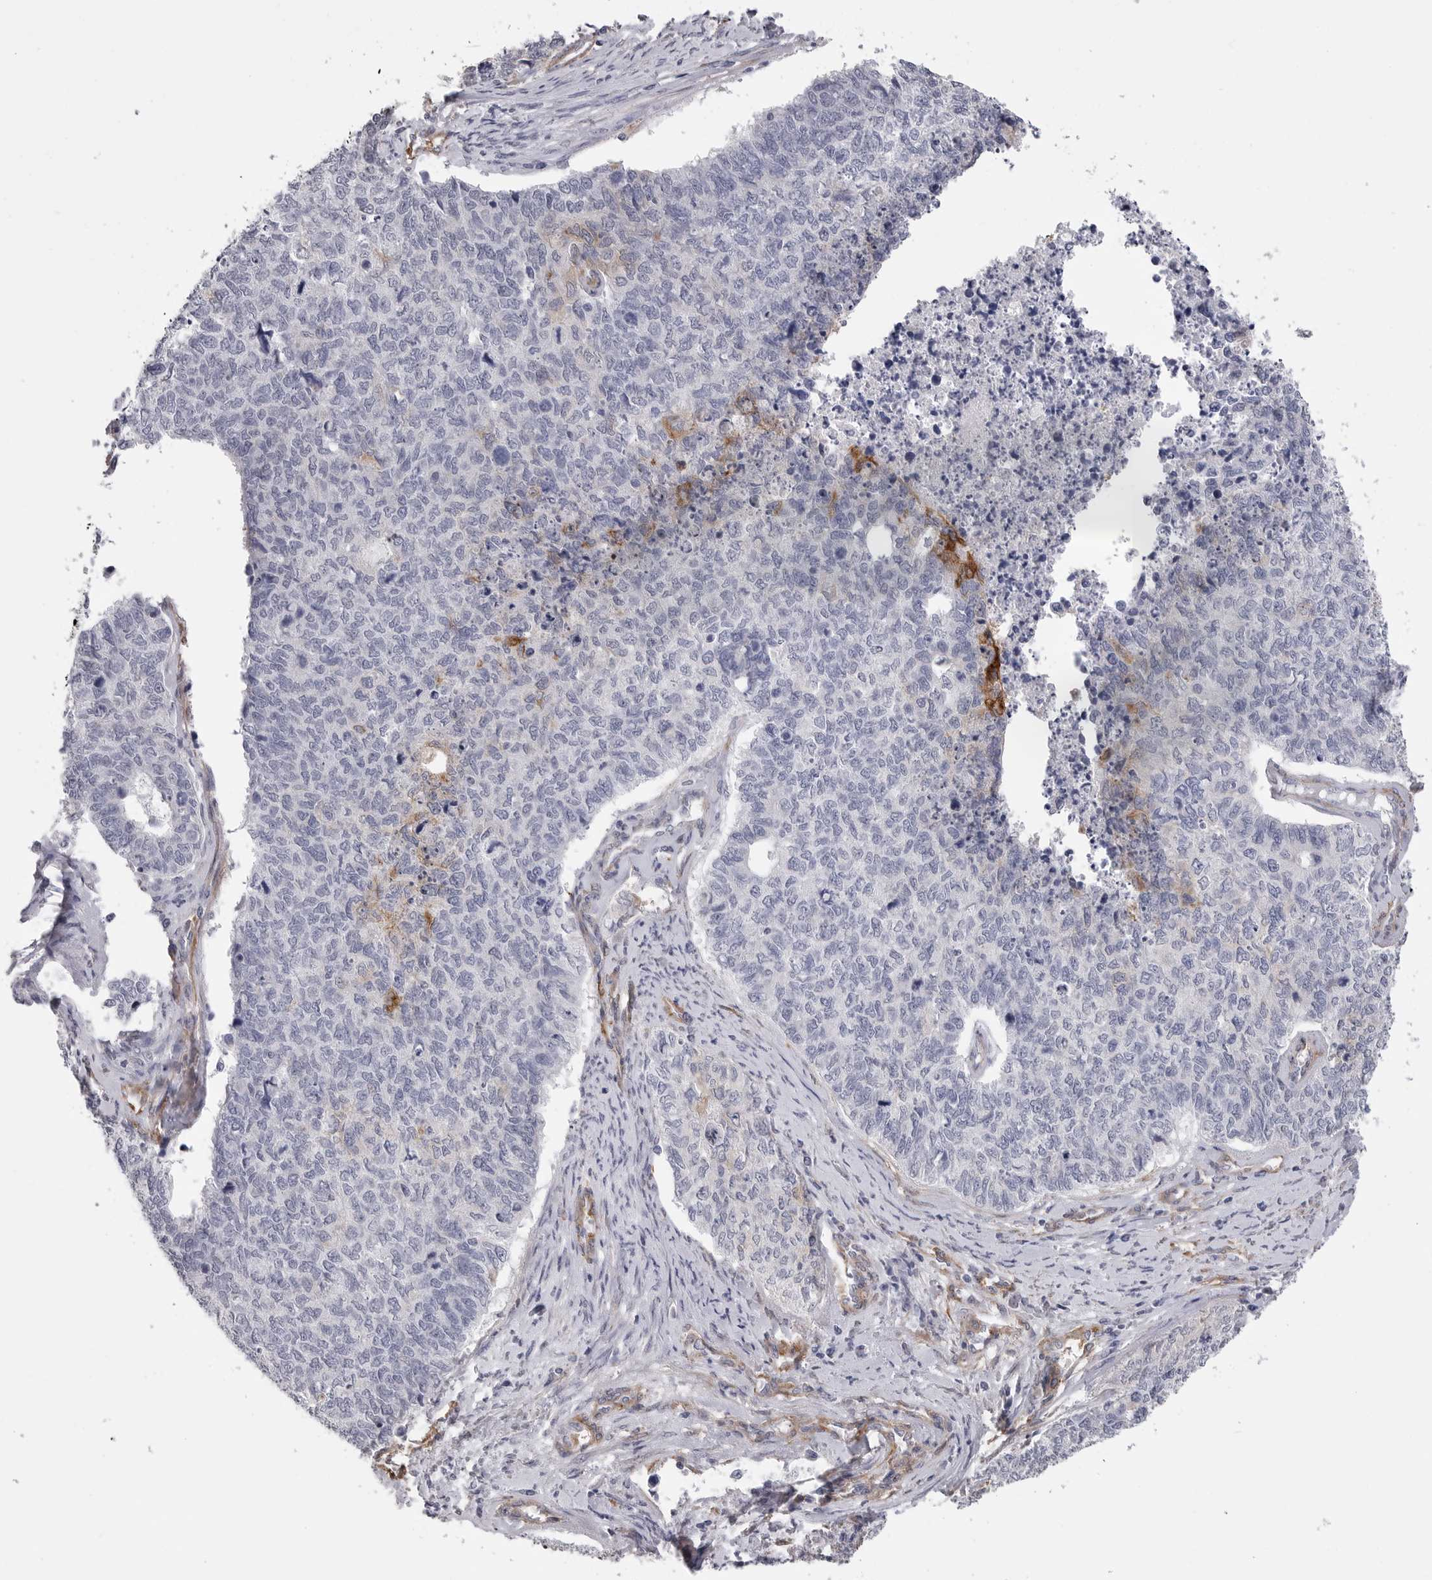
{"staining": {"intensity": "negative", "quantity": "none", "location": "none"}, "tissue": "cervical cancer", "cell_type": "Tumor cells", "image_type": "cancer", "snomed": [{"axis": "morphology", "description": "Squamous cell carcinoma, NOS"}, {"axis": "topography", "description": "Cervix"}], "caption": "The photomicrograph displays no staining of tumor cells in cervical cancer.", "gene": "AKAP12", "patient": {"sex": "female", "age": 63}}